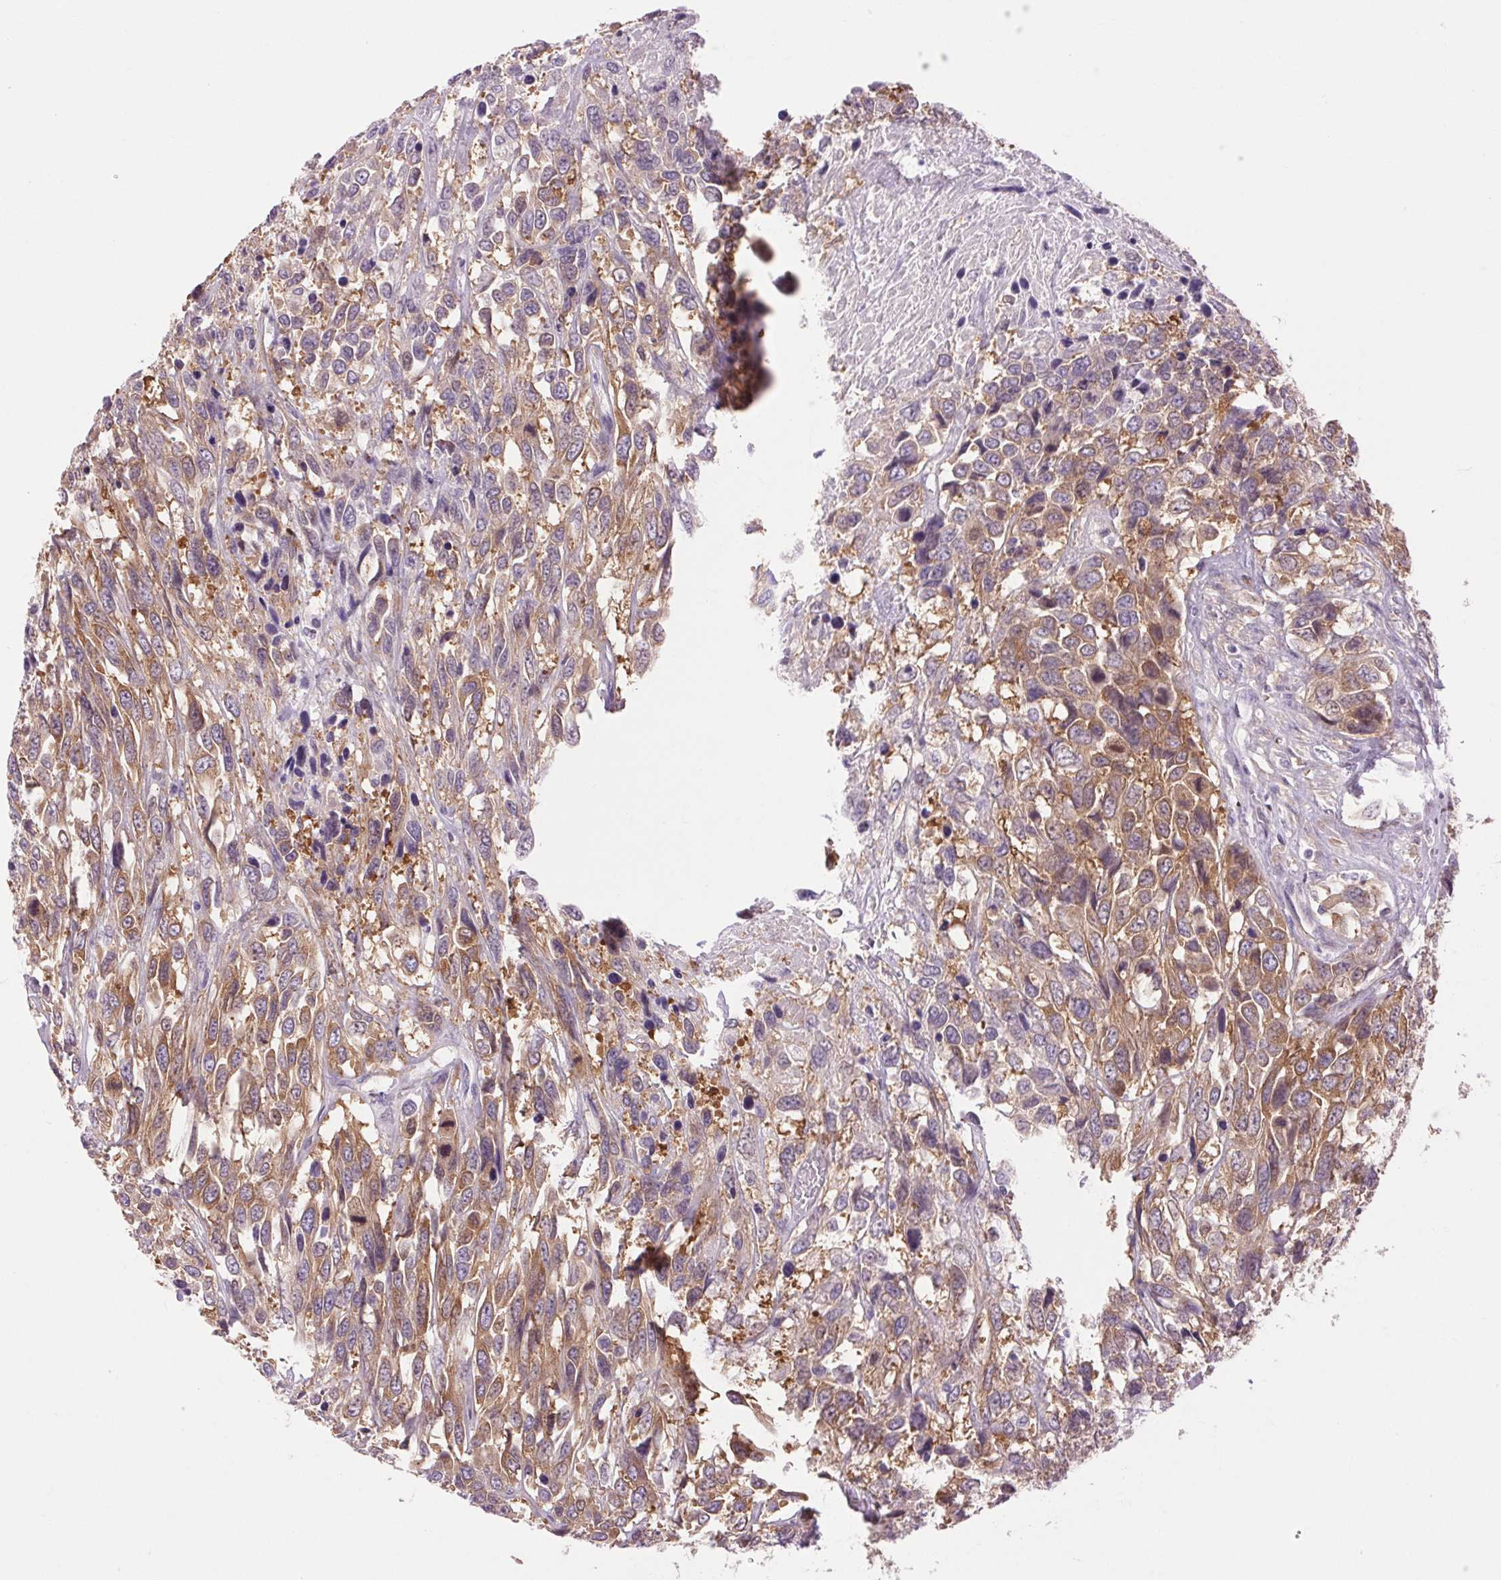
{"staining": {"intensity": "moderate", "quantity": ">75%", "location": "cytoplasmic/membranous"}, "tissue": "urothelial cancer", "cell_type": "Tumor cells", "image_type": "cancer", "snomed": [{"axis": "morphology", "description": "Urothelial carcinoma, High grade"}, {"axis": "topography", "description": "Urinary bladder"}], "caption": "Protein positivity by IHC demonstrates moderate cytoplasmic/membranous expression in approximately >75% of tumor cells in urothelial carcinoma (high-grade).", "gene": "SOWAHC", "patient": {"sex": "female", "age": 70}}